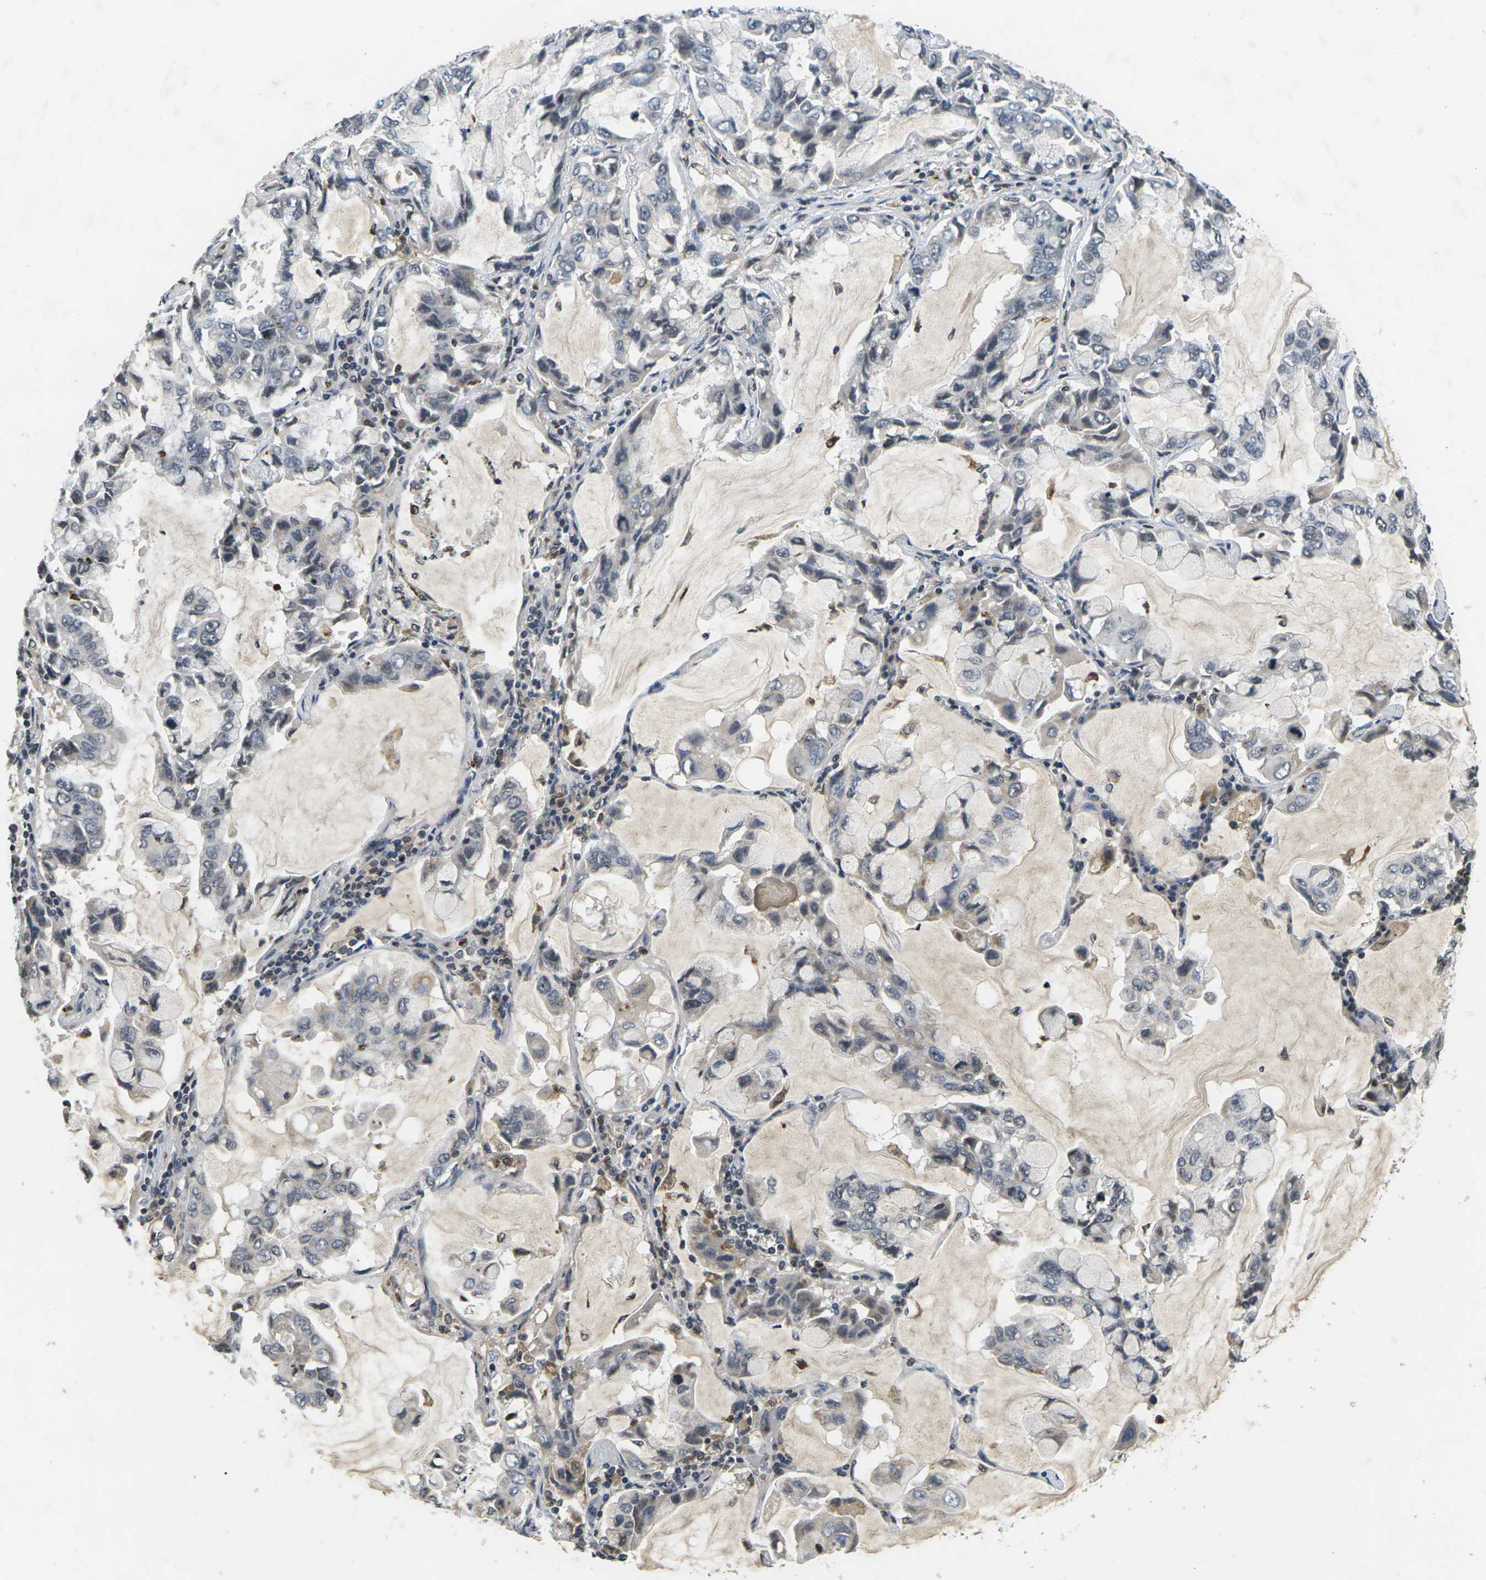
{"staining": {"intensity": "negative", "quantity": "none", "location": "none"}, "tissue": "lung cancer", "cell_type": "Tumor cells", "image_type": "cancer", "snomed": [{"axis": "morphology", "description": "Adenocarcinoma, NOS"}, {"axis": "topography", "description": "Lung"}], "caption": "Protein analysis of lung cancer (adenocarcinoma) displays no significant staining in tumor cells. (Immunohistochemistry (ihc), brightfield microscopy, high magnification).", "gene": "C1QC", "patient": {"sex": "male", "age": 64}}